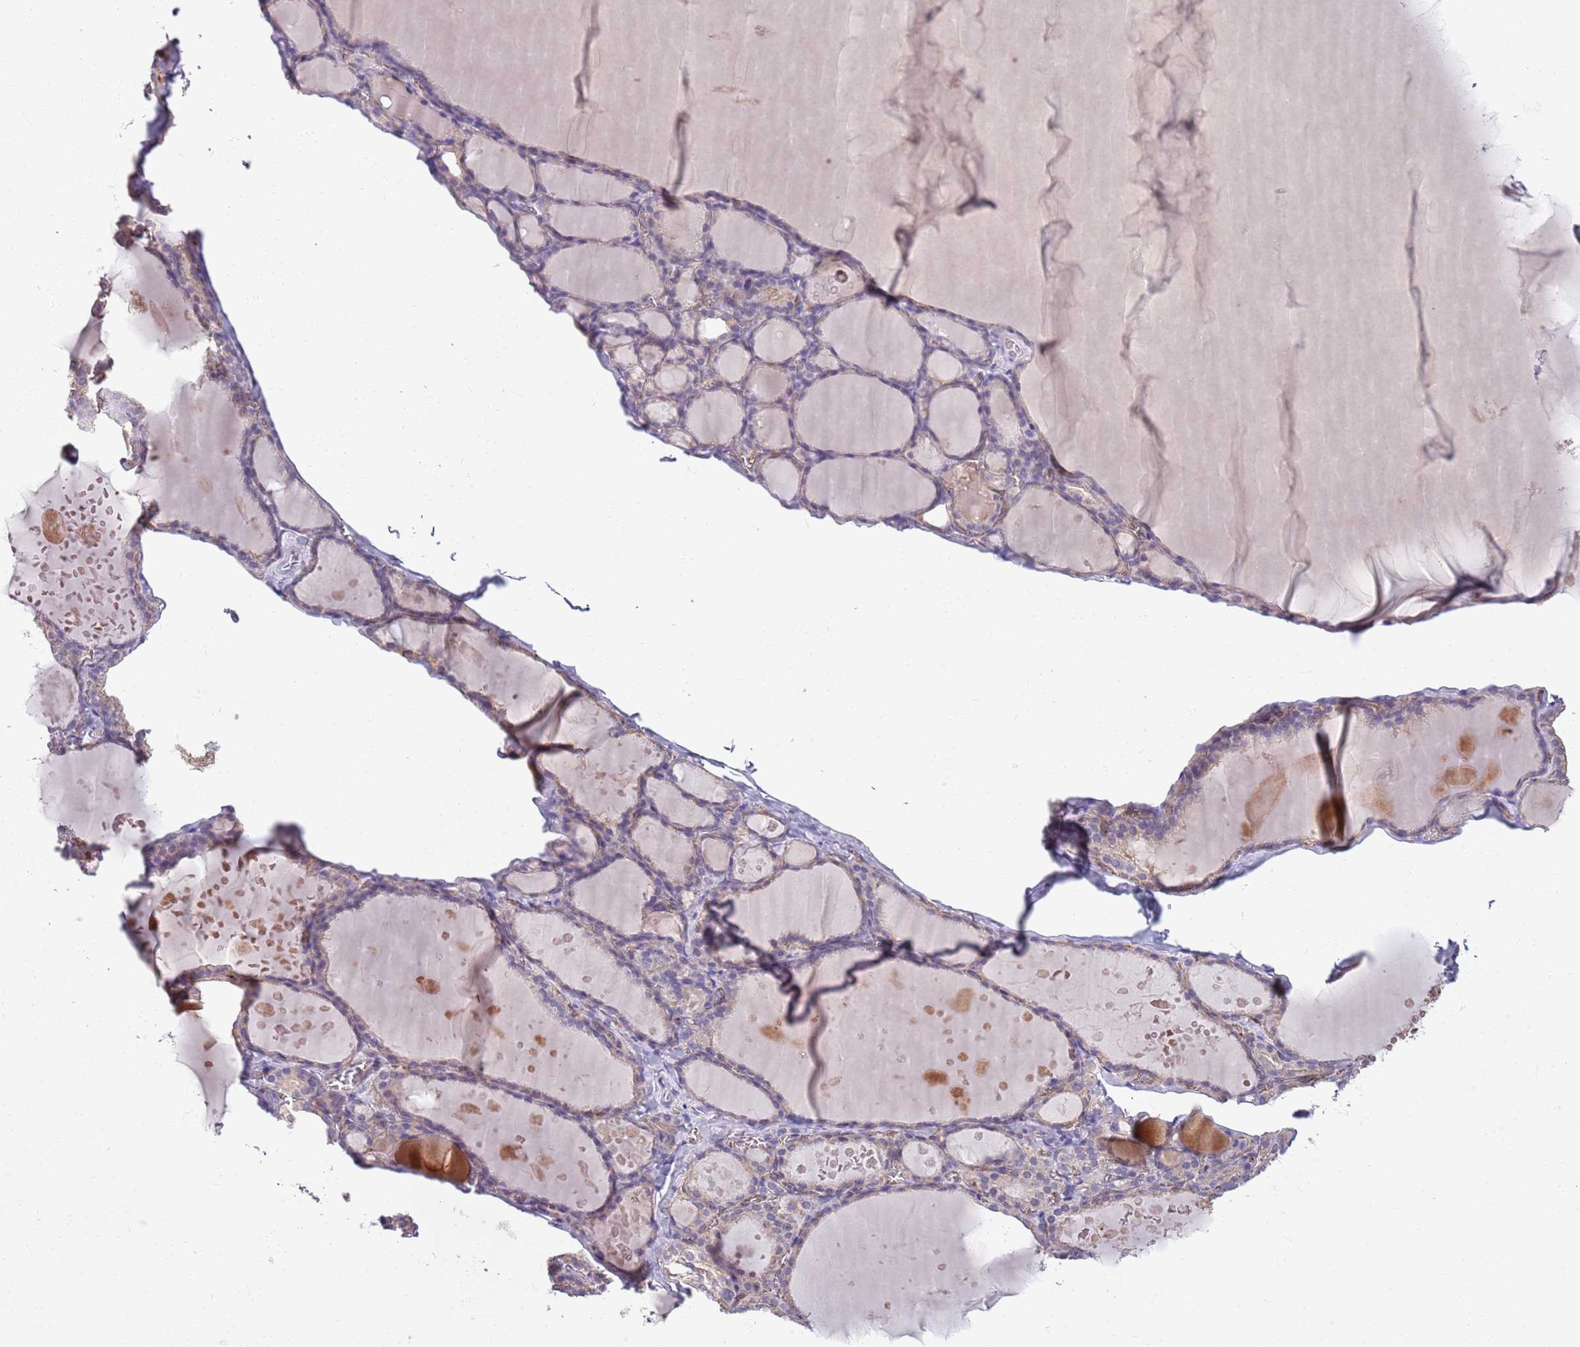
{"staining": {"intensity": "weak", "quantity": "<25%", "location": "cytoplasmic/membranous"}, "tissue": "thyroid gland", "cell_type": "Glandular cells", "image_type": "normal", "snomed": [{"axis": "morphology", "description": "Normal tissue, NOS"}, {"axis": "topography", "description": "Thyroid gland"}], "caption": "IHC of normal human thyroid gland exhibits no staining in glandular cells.", "gene": "HES3", "patient": {"sex": "male", "age": 56}}